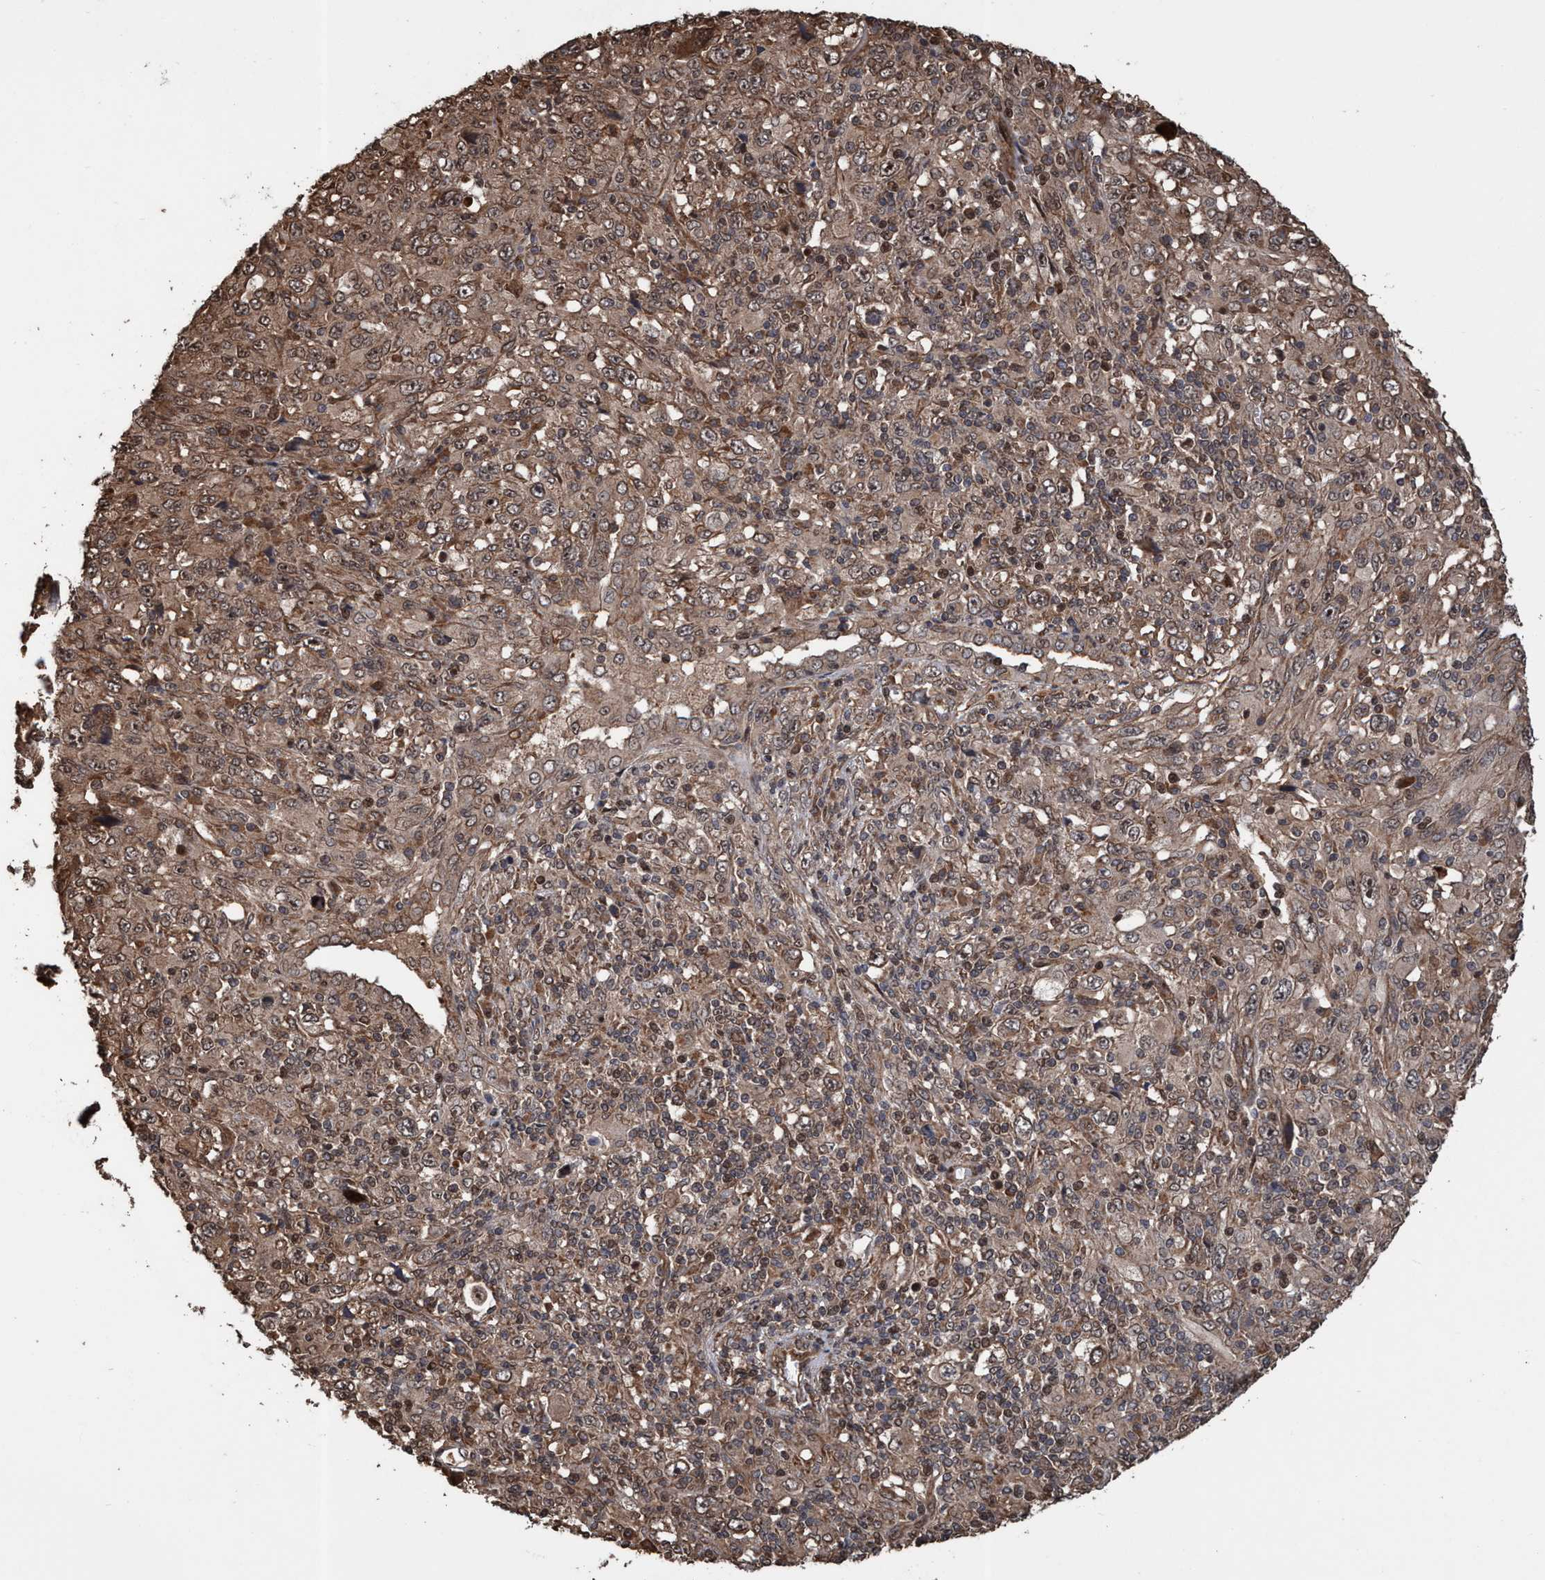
{"staining": {"intensity": "weak", "quantity": ">75%", "location": "cytoplasmic/membranous,nuclear"}, "tissue": "melanoma", "cell_type": "Tumor cells", "image_type": "cancer", "snomed": [{"axis": "morphology", "description": "Malignant melanoma, Metastatic site"}, {"axis": "topography", "description": "Skin"}], "caption": "There is low levels of weak cytoplasmic/membranous and nuclear expression in tumor cells of melanoma, as demonstrated by immunohistochemical staining (brown color).", "gene": "TRPC7", "patient": {"sex": "female", "age": 56}}